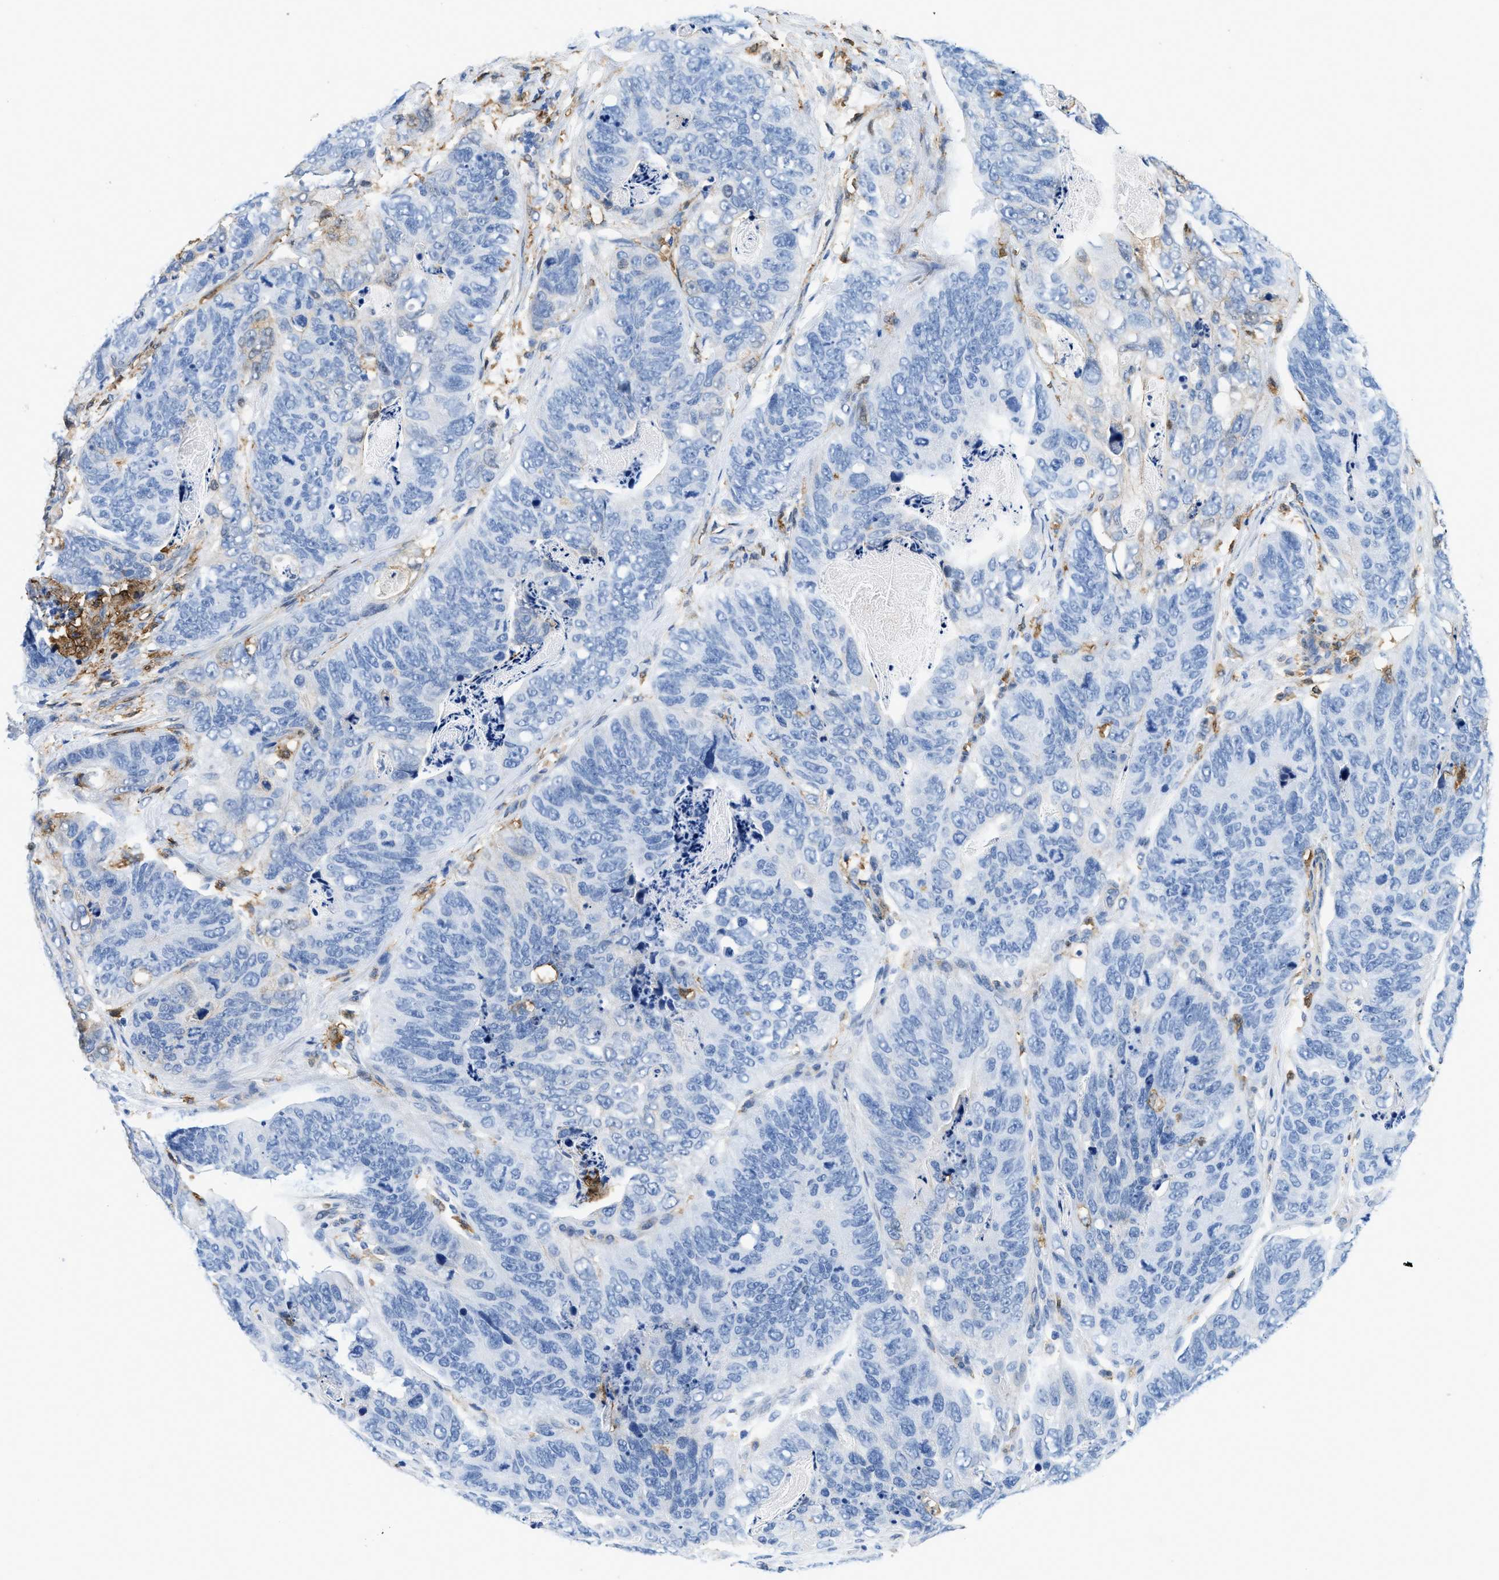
{"staining": {"intensity": "negative", "quantity": "none", "location": "none"}, "tissue": "stomach cancer", "cell_type": "Tumor cells", "image_type": "cancer", "snomed": [{"axis": "morphology", "description": "Adenocarcinoma, NOS"}, {"axis": "topography", "description": "Stomach"}], "caption": "This is a photomicrograph of IHC staining of adenocarcinoma (stomach), which shows no positivity in tumor cells. (Brightfield microscopy of DAB (3,3'-diaminobenzidine) immunohistochemistry at high magnification).", "gene": "GSN", "patient": {"sex": "female", "age": 89}}